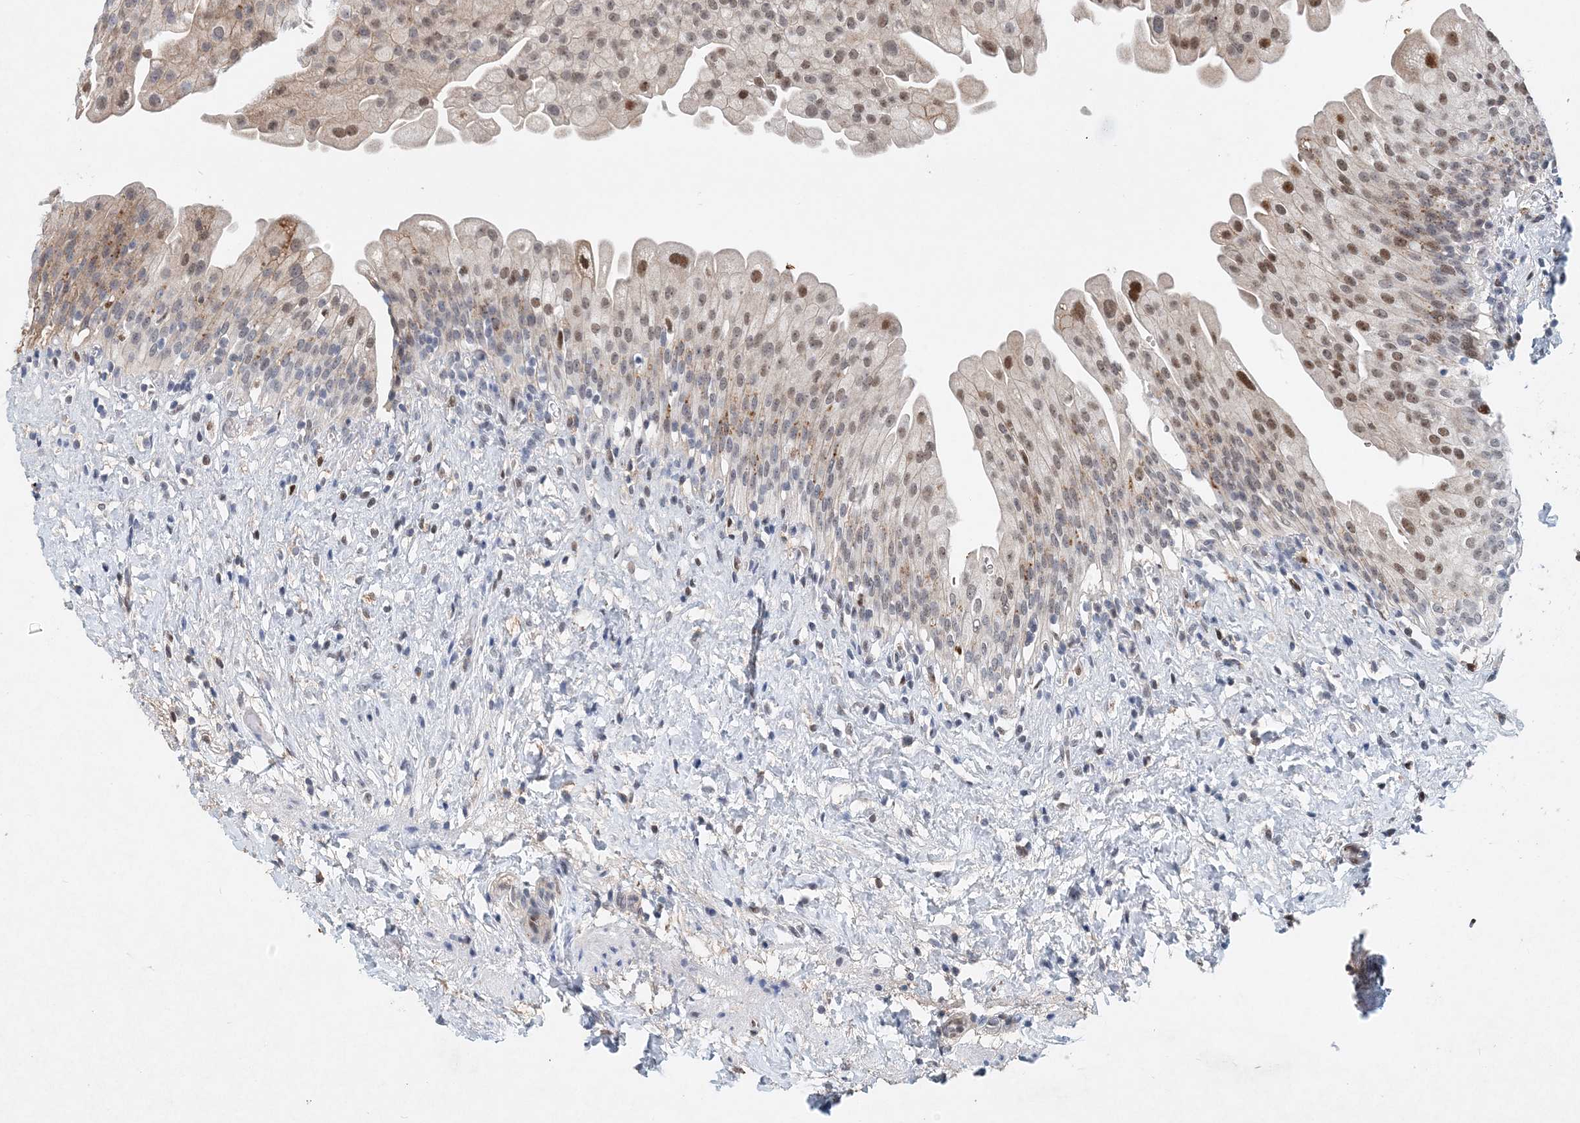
{"staining": {"intensity": "strong", "quantity": "<25%", "location": "cytoplasmic/membranous,nuclear"}, "tissue": "urinary bladder", "cell_type": "Urothelial cells", "image_type": "normal", "snomed": [{"axis": "morphology", "description": "Normal tissue, NOS"}, {"axis": "topography", "description": "Urinary bladder"}], "caption": "This image displays immunohistochemistry staining of benign urinary bladder, with medium strong cytoplasmic/membranous,nuclear staining in approximately <25% of urothelial cells.", "gene": "KPNA4", "patient": {"sex": "female", "age": 27}}